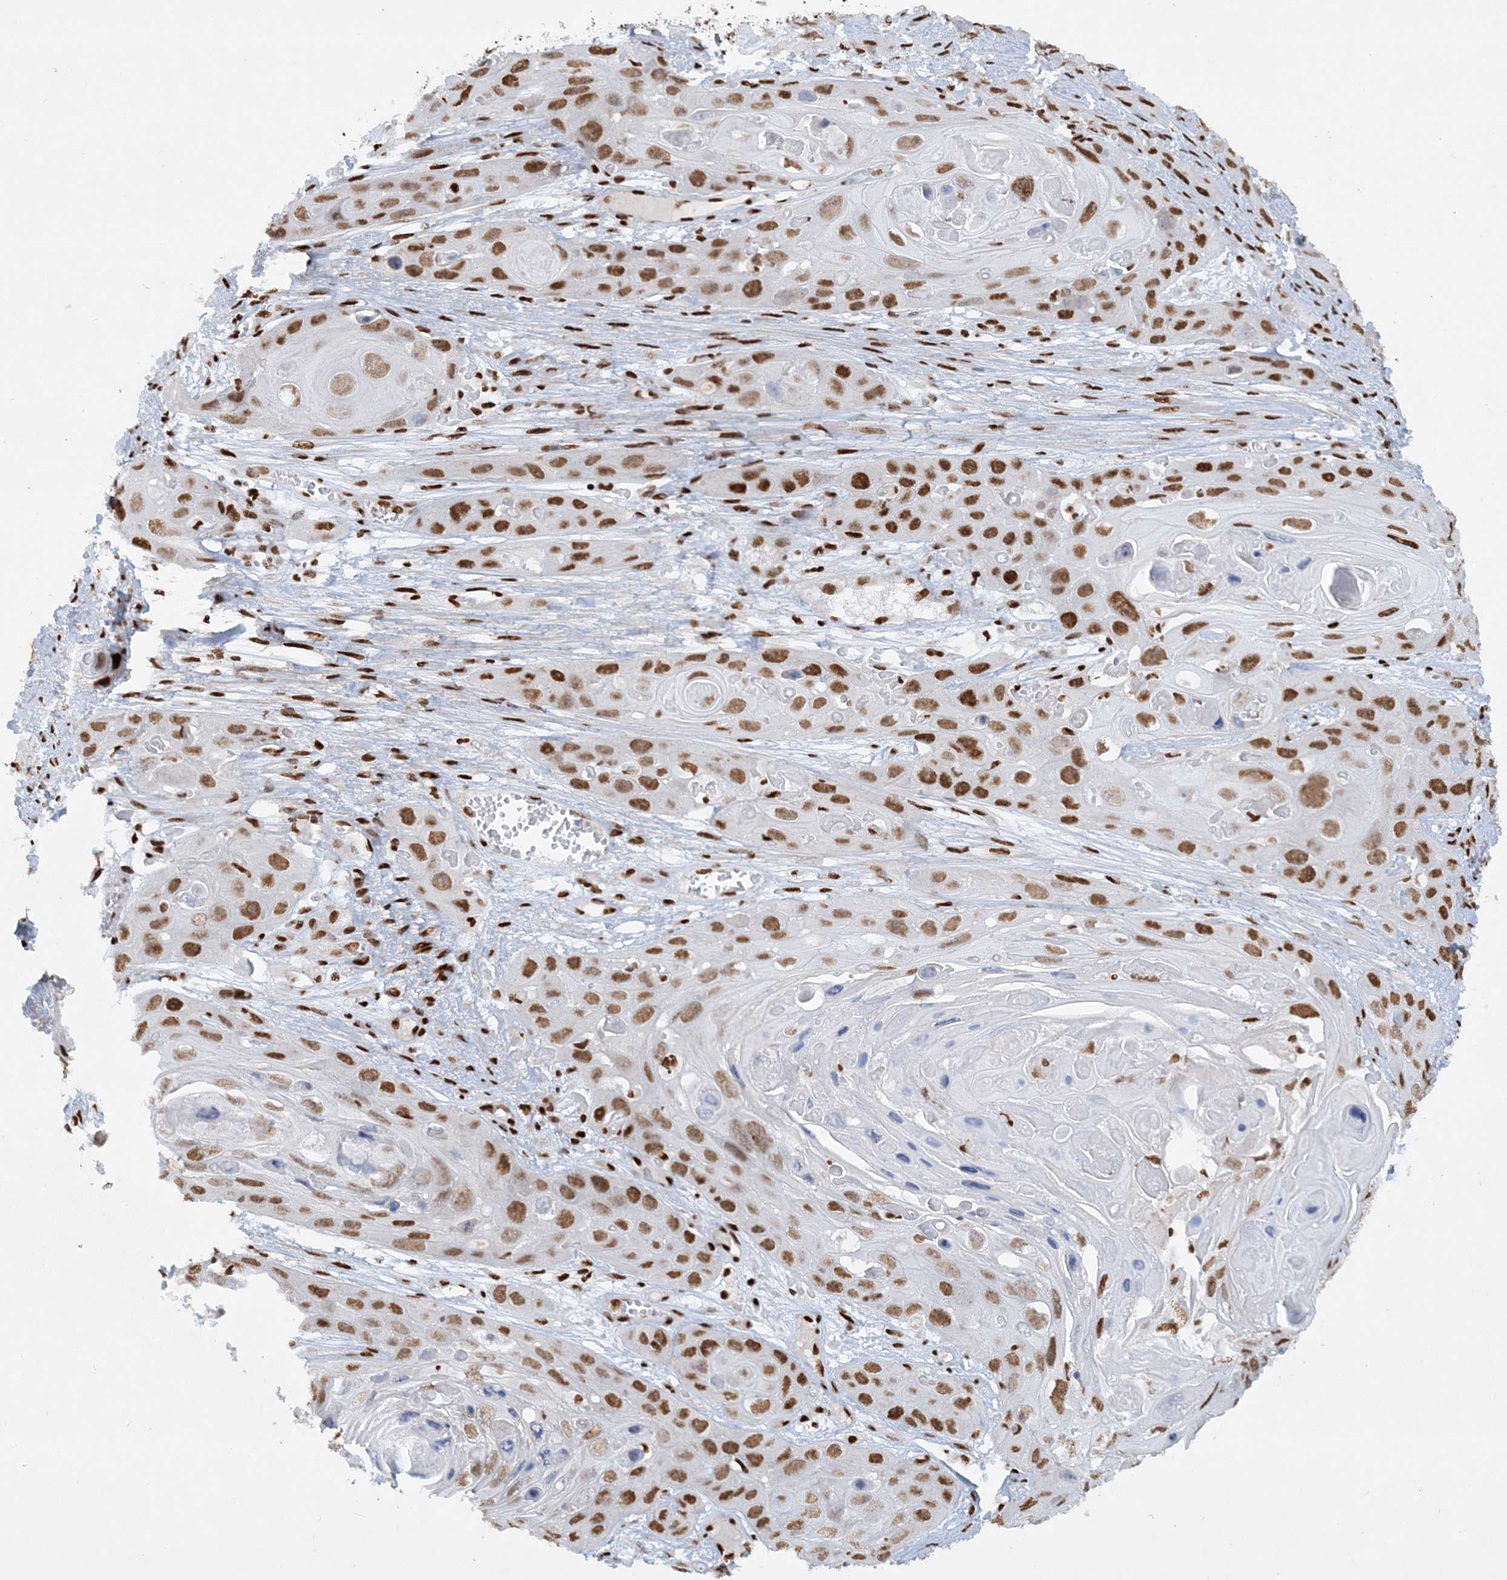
{"staining": {"intensity": "strong", "quantity": ">75%", "location": "nuclear"}, "tissue": "skin cancer", "cell_type": "Tumor cells", "image_type": "cancer", "snomed": [{"axis": "morphology", "description": "Squamous cell carcinoma, NOS"}, {"axis": "topography", "description": "Skin"}], "caption": "Tumor cells demonstrate strong nuclear staining in about >75% of cells in squamous cell carcinoma (skin).", "gene": "DELE1", "patient": {"sex": "male", "age": 55}}